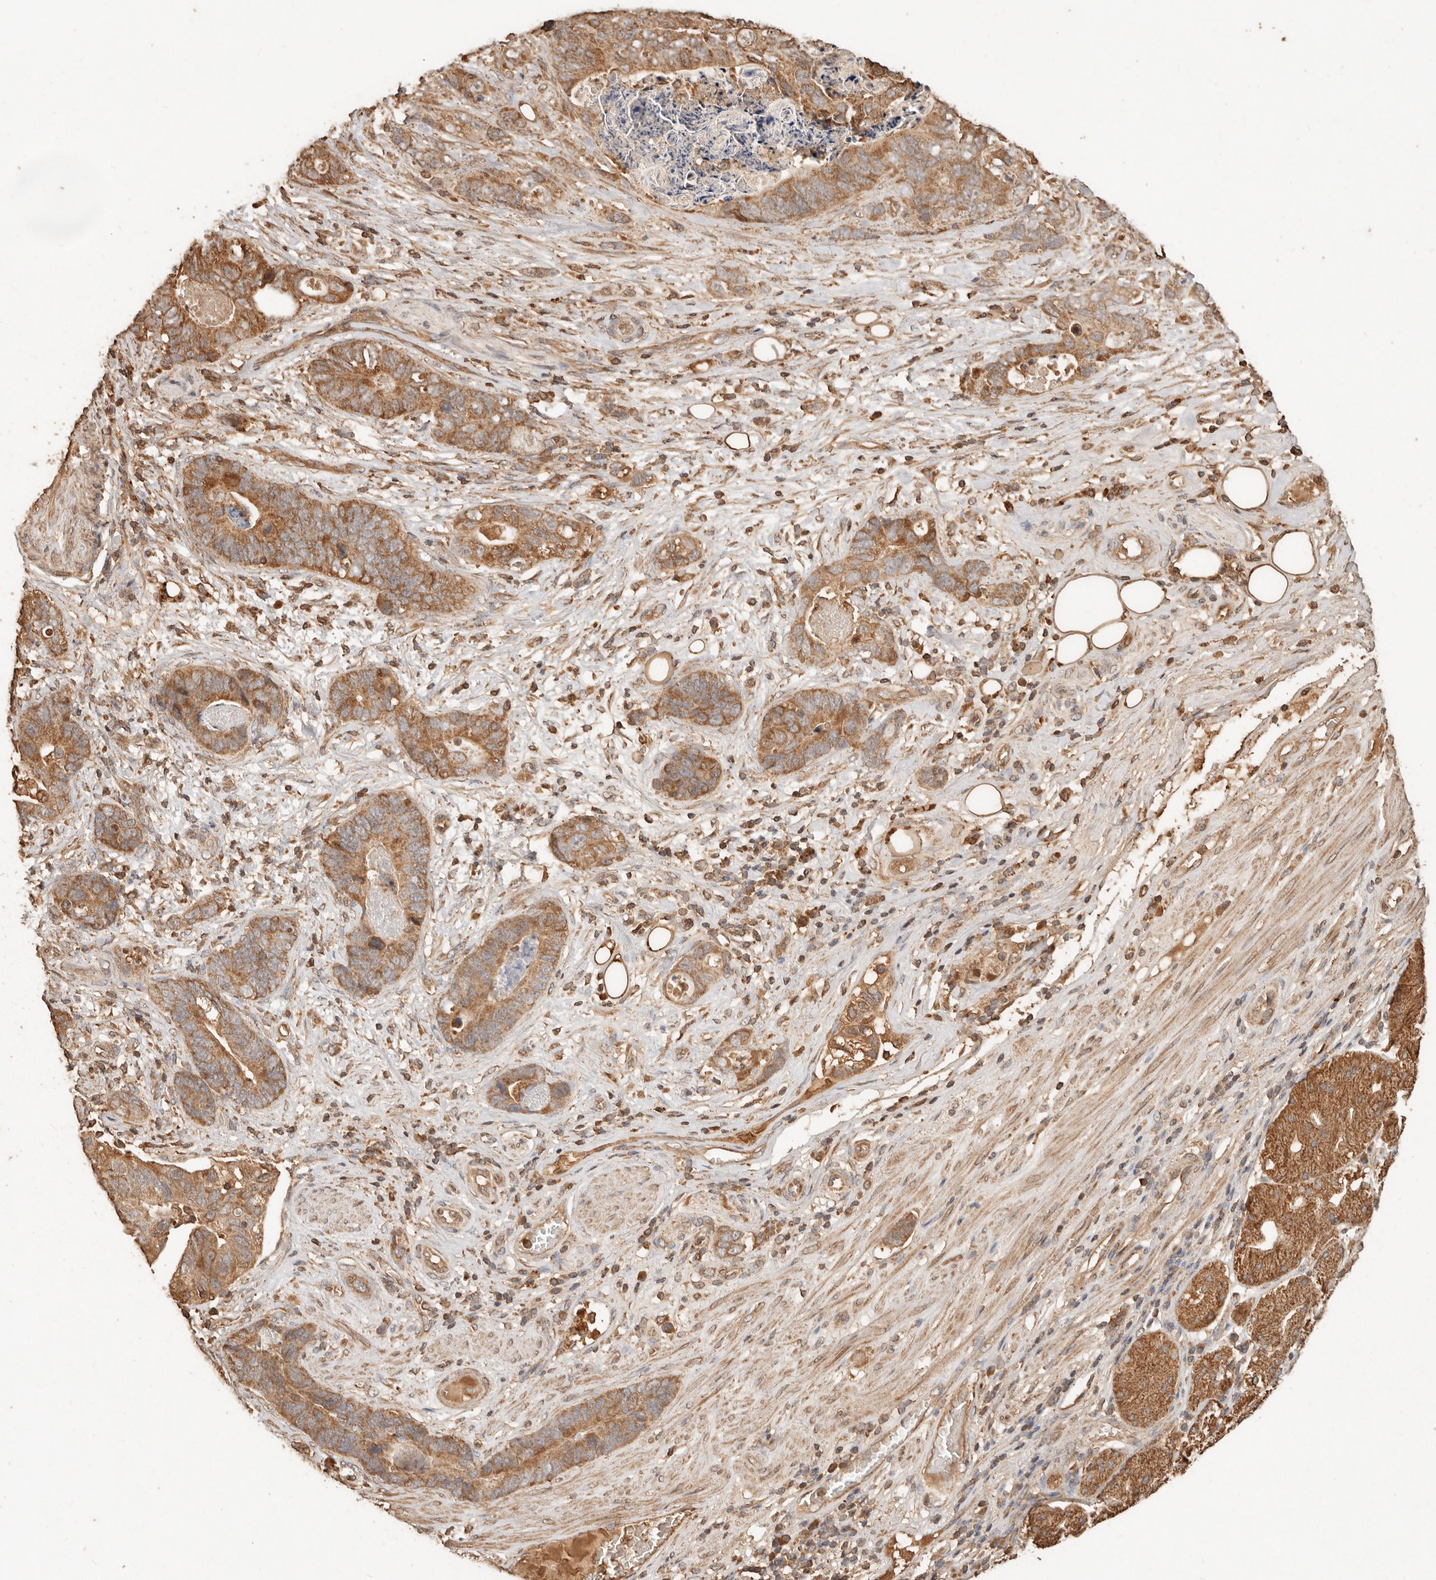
{"staining": {"intensity": "moderate", "quantity": ">75%", "location": "cytoplasmic/membranous"}, "tissue": "stomach cancer", "cell_type": "Tumor cells", "image_type": "cancer", "snomed": [{"axis": "morphology", "description": "Normal tissue, NOS"}, {"axis": "morphology", "description": "Adenocarcinoma, NOS"}, {"axis": "topography", "description": "Stomach"}], "caption": "Stomach adenocarcinoma stained with immunohistochemistry (IHC) demonstrates moderate cytoplasmic/membranous expression in about >75% of tumor cells.", "gene": "FAM180B", "patient": {"sex": "female", "age": 89}}